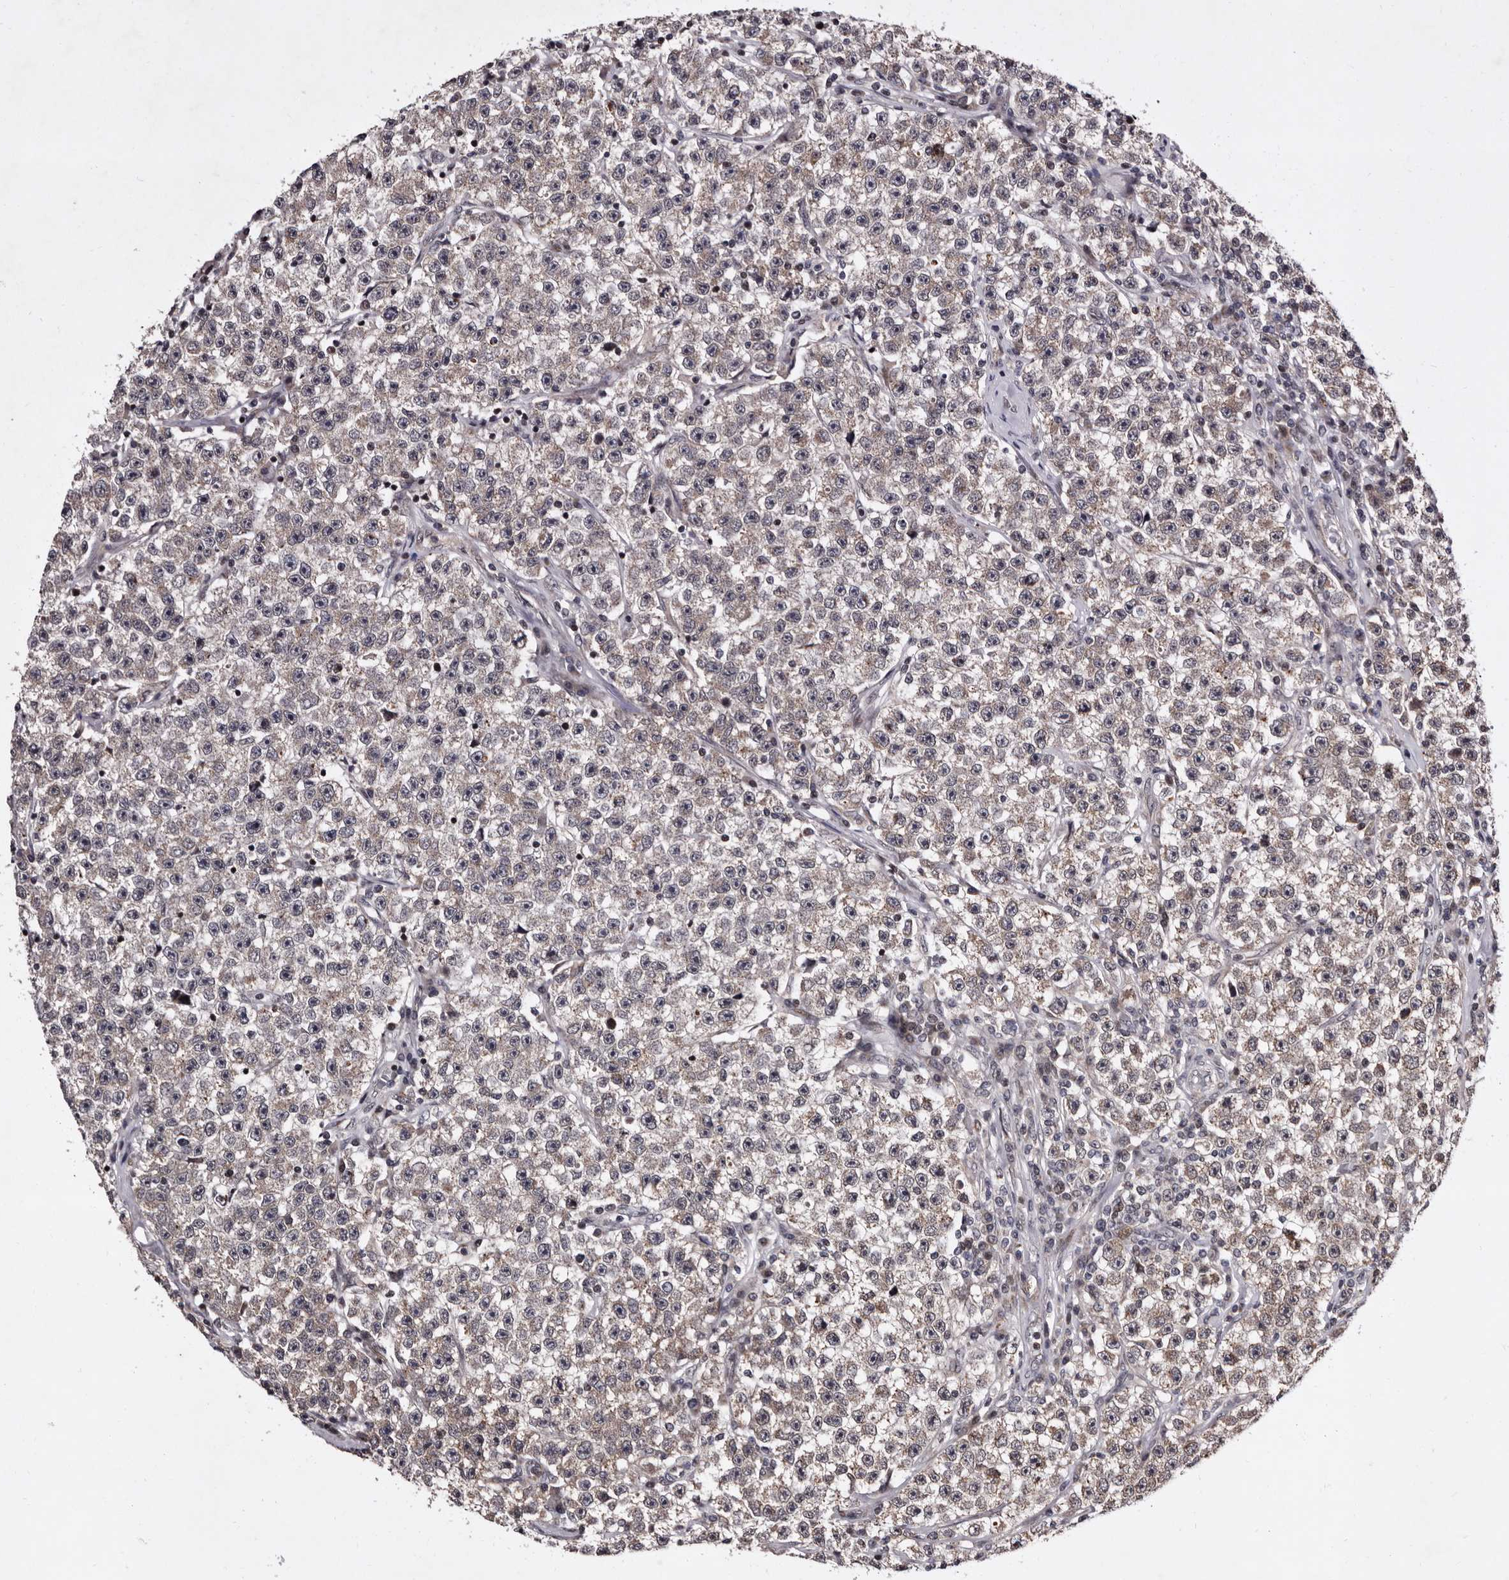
{"staining": {"intensity": "weak", "quantity": "25%-75%", "location": "cytoplasmic/membranous"}, "tissue": "testis cancer", "cell_type": "Tumor cells", "image_type": "cancer", "snomed": [{"axis": "morphology", "description": "Seminoma, NOS"}, {"axis": "topography", "description": "Testis"}], "caption": "Testis cancer (seminoma) tissue exhibits weak cytoplasmic/membranous expression in approximately 25%-75% of tumor cells", "gene": "TNKS", "patient": {"sex": "male", "age": 22}}